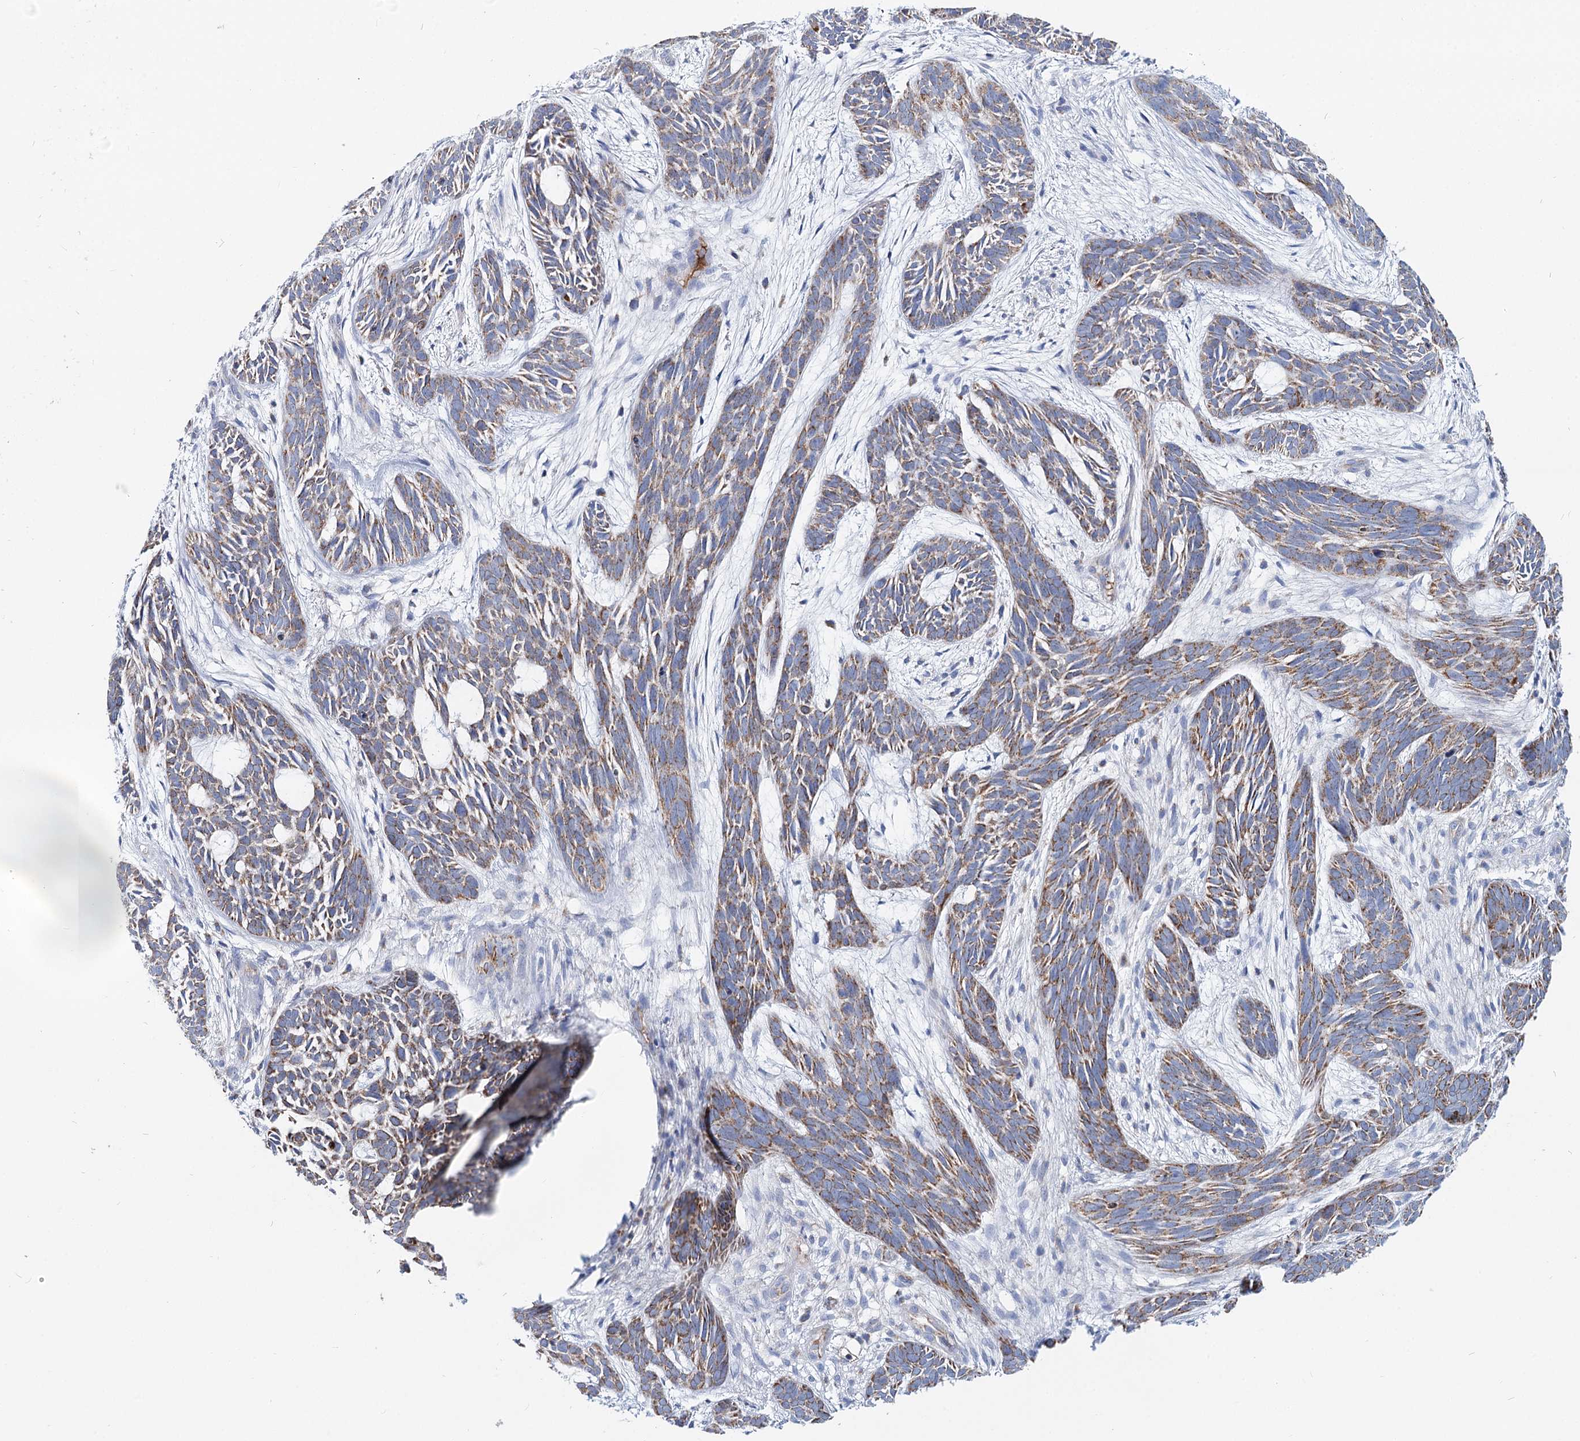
{"staining": {"intensity": "moderate", "quantity": ">75%", "location": "cytoplasmic/membranous"}, "tissue": "skin cancer", "cell_type": "Tumor cells", "image_type": "cancer", "snomed": [{"axis": "morphology", "description": "Basal cell carcinoma"}, {"axis": "topography", "description": "Skin"}], "caption": "Skin basal cell carcinoma stained for a protein reveals moderate cytoplasmic/membranous positivity in tumor cells.", "gene": "MCCC2", "patient": {"sex": "male", "age": 89}}